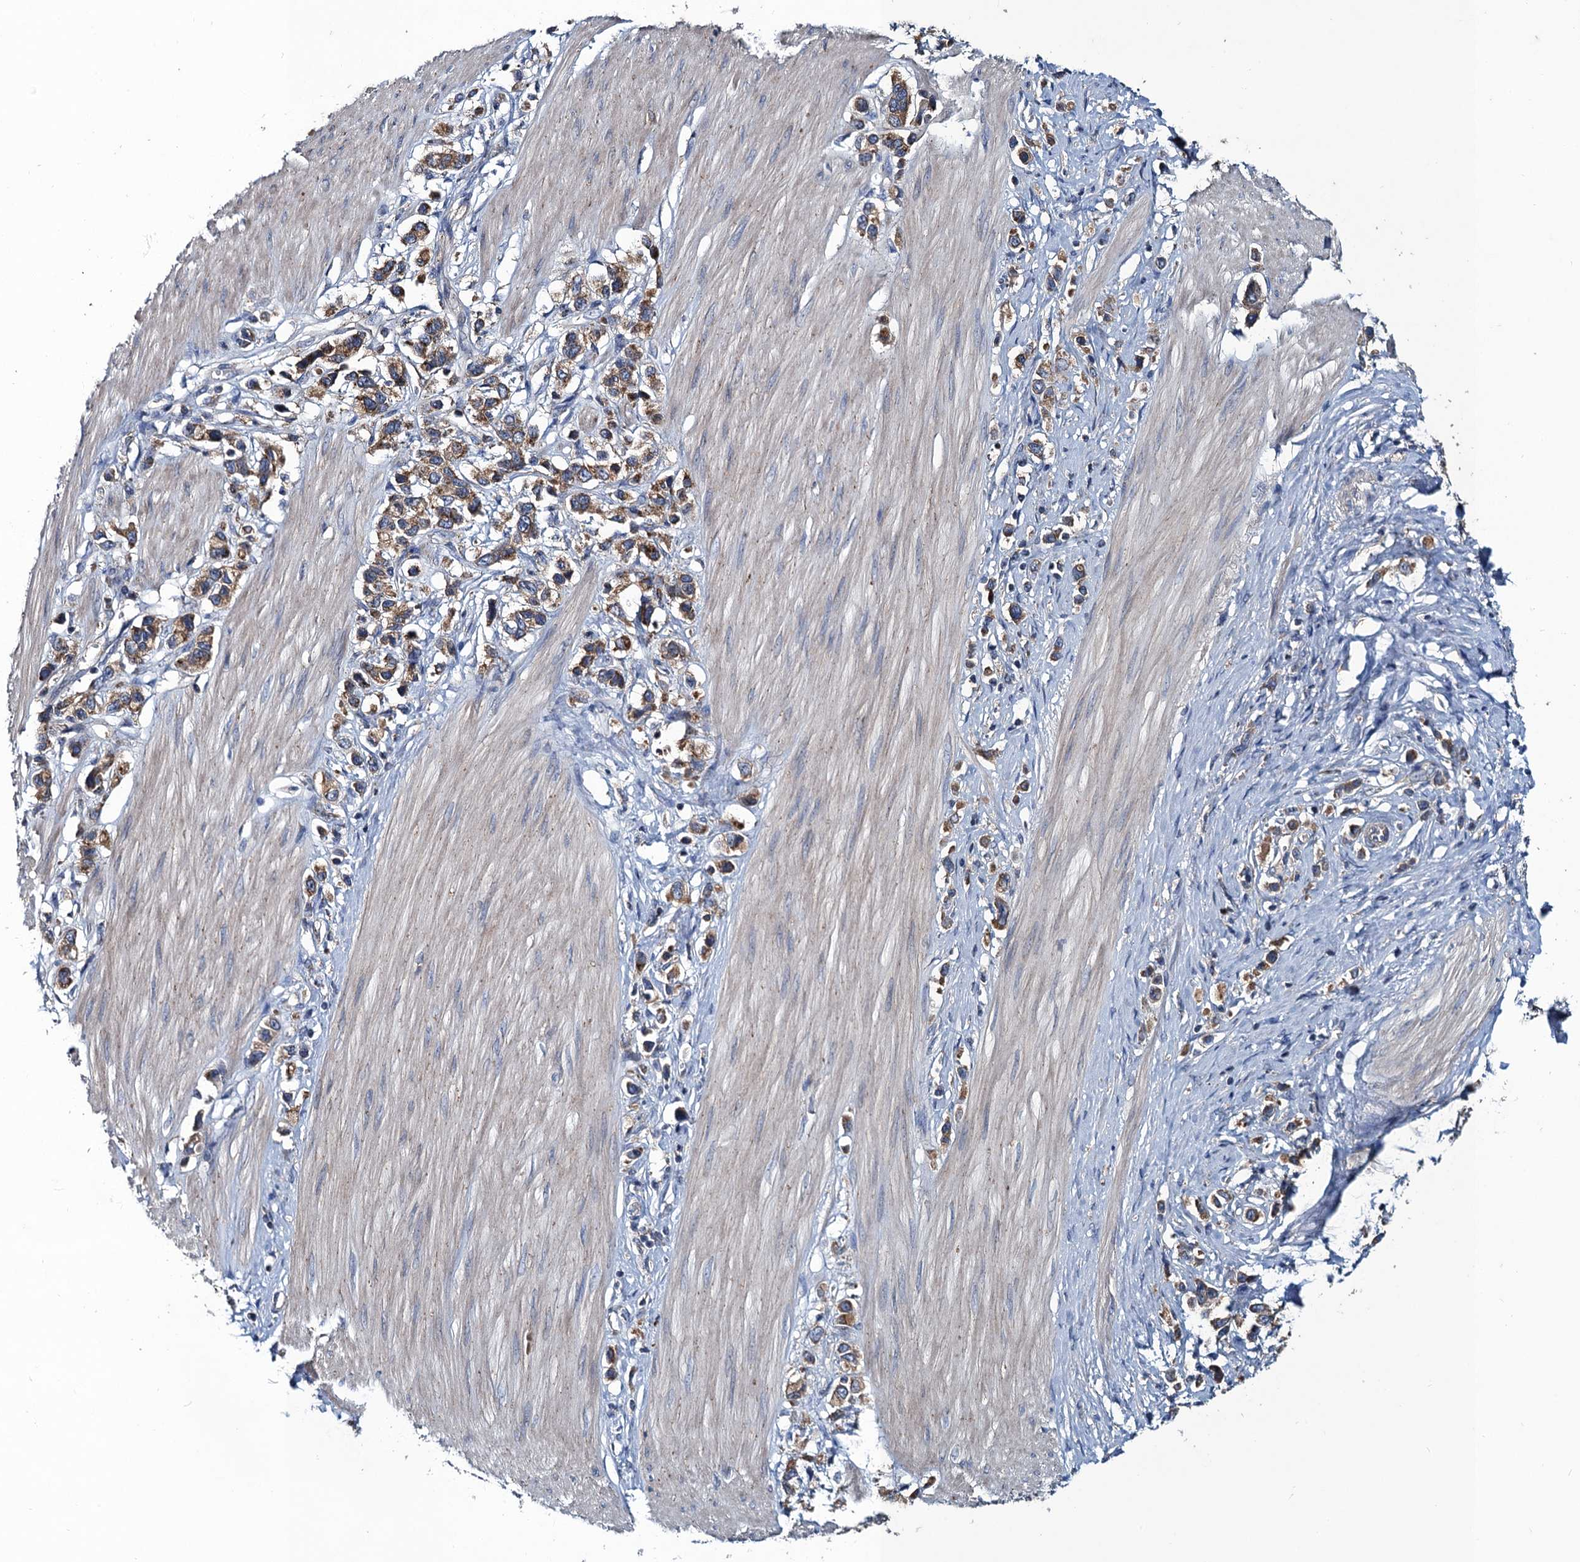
{"staining": {"intensity": "moderate", "quantity": ">75%", "location": "cytoplasmic/membranous"}, "tissue": "stomach cancer", "cell_type": "Tumor cells", "image_type": "cancer", "snomed": [{"axis": "morphology", "description": "Adenocarcinoma, NOS"}, {"axis": "topography", "description": "Stomach"}], "caption": "High-power microscopy captured an immunohistochemistry photomicrograph of stomach adenocarcinoma, revealing moderate cytoplasmic/membranous staining in approximately >75% of tumor cells.", "gene": "SNAP29", "patient": {"sex": "female", "age": 65}}